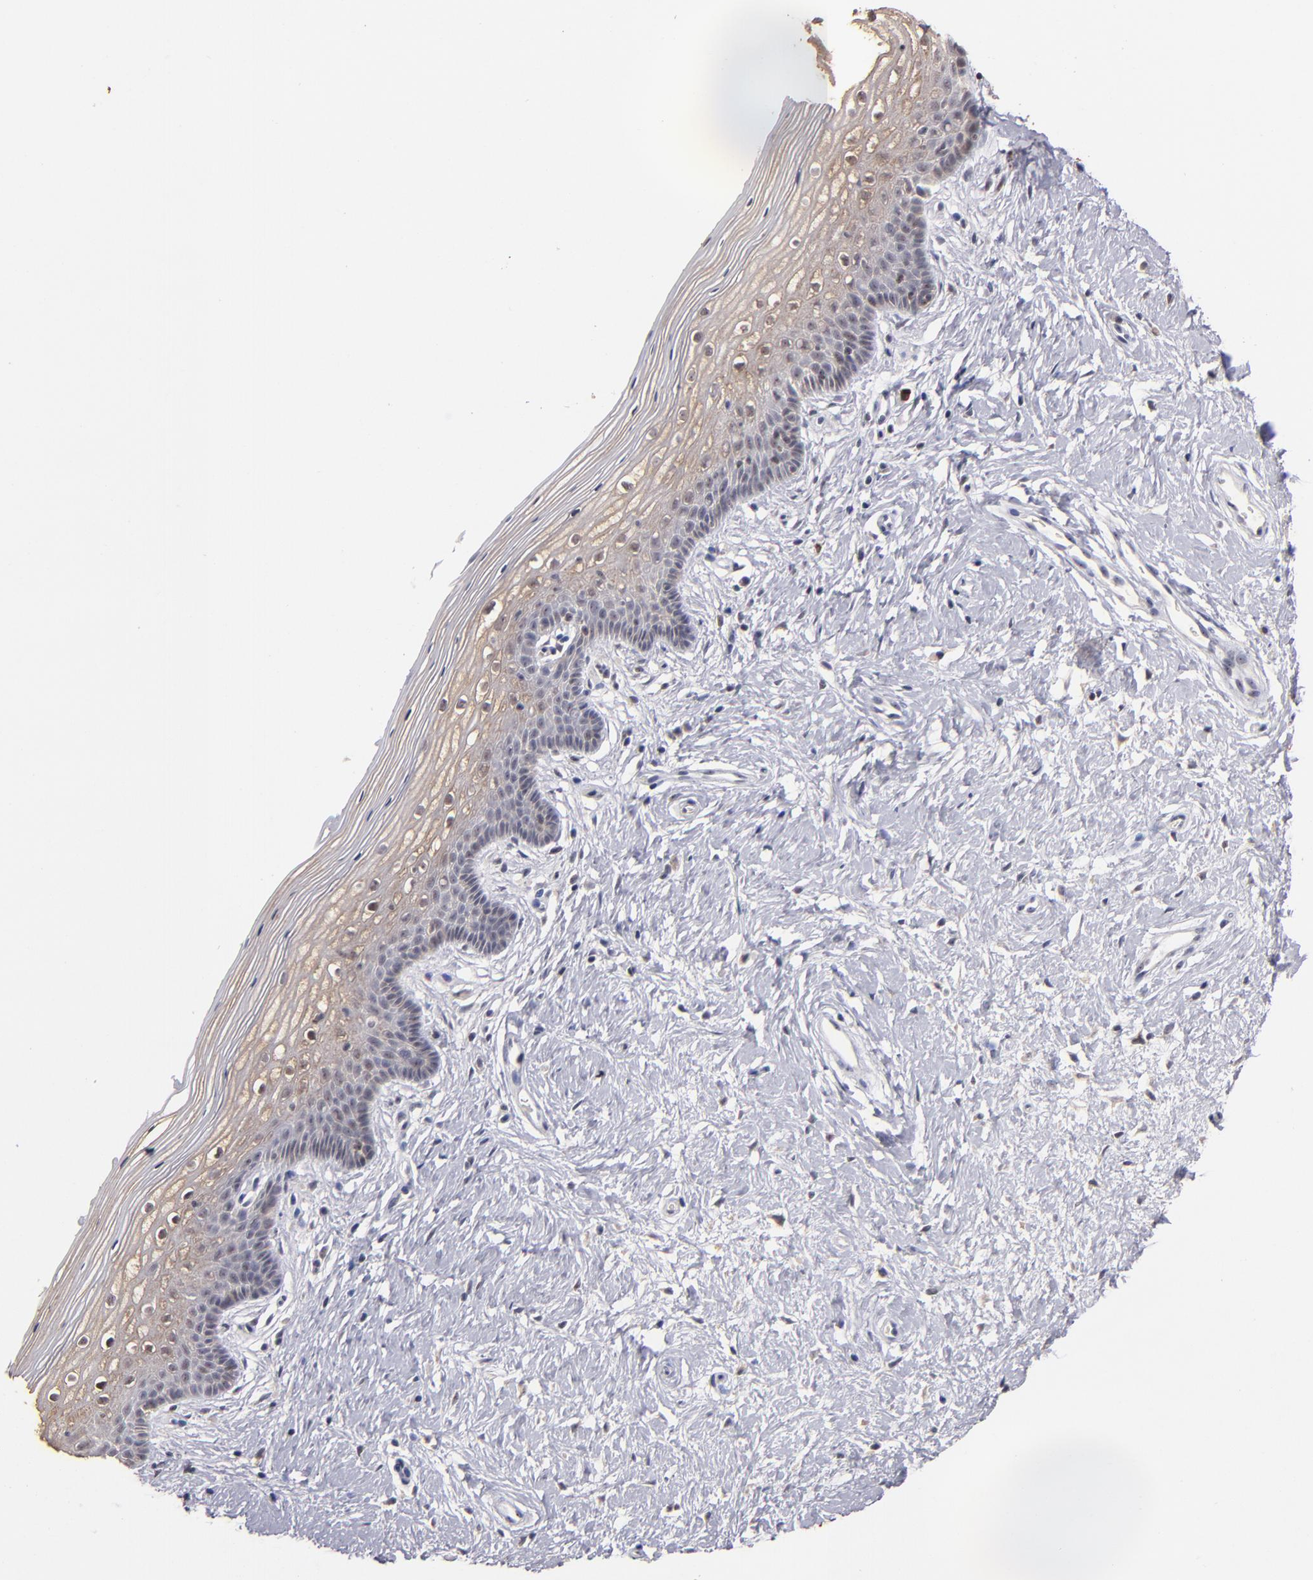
{"staining": {"intensity": "weak", "quantity": "25%-75%", "location": "cytoplasmic/membranous"}, "tissue": "vagina", "cell_type": "Squamous epithelial cells", "image_type": "normal", "snomed": [{"axis": "morphology", "description": "Normal tissue, NOS"}, {"axis": "topography", "description": "Vagina"}], "caption": "Immunohistochemical staining of benign vagina displays 25%-75% levels of weak cytoplasmic/membranous protein positivity in about 25%-75% of squamous epithelial cells.", "gene": "PCNX4", "patient": {"sex": "female", "age": 46}}